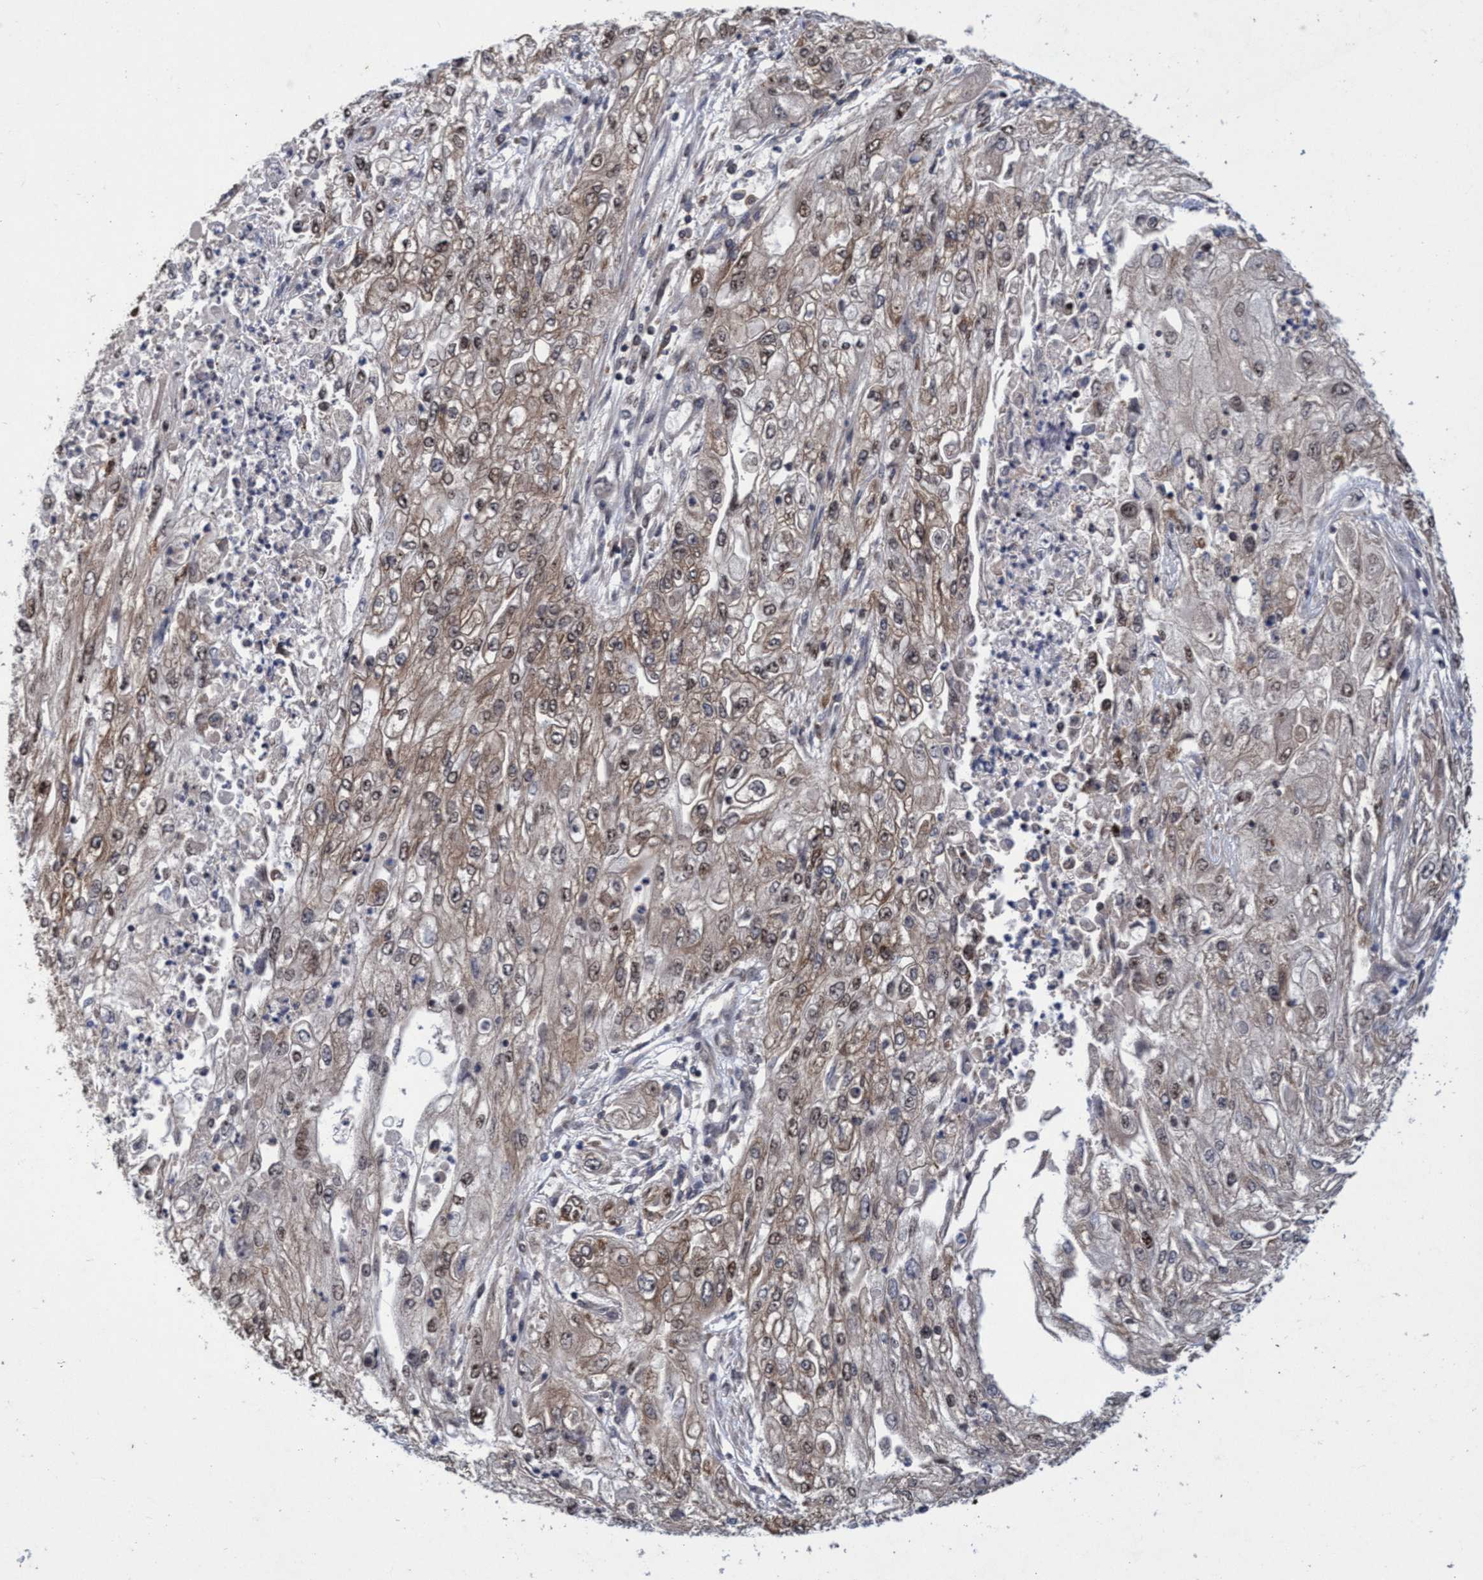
{"staining": {"intensity": "weak", "quantity": ">75%", "location": "cytoplasmic/membranous,nuclear"}, "tissue": "endometrial cancer", "cell_type": "Tumor cells", "image_type": "cancer", "snomed": [{"axis": "morphology", "description": "Adenocarcinoma, NOS"}, {"axis": "topography", "description": "Endometrium"}], "caption": "High-magnification brightfield microscopy of endometrial cancer stained with DAB (brown) and counterstained with hematoxylin (blue). tumor cells exhibit weak cytoplasmic/membranous and nuclear expression is appreciated in approximately>75% of cells.", "gene": "GTF2F1", "patient": {"sex": "female", "age": 49}}